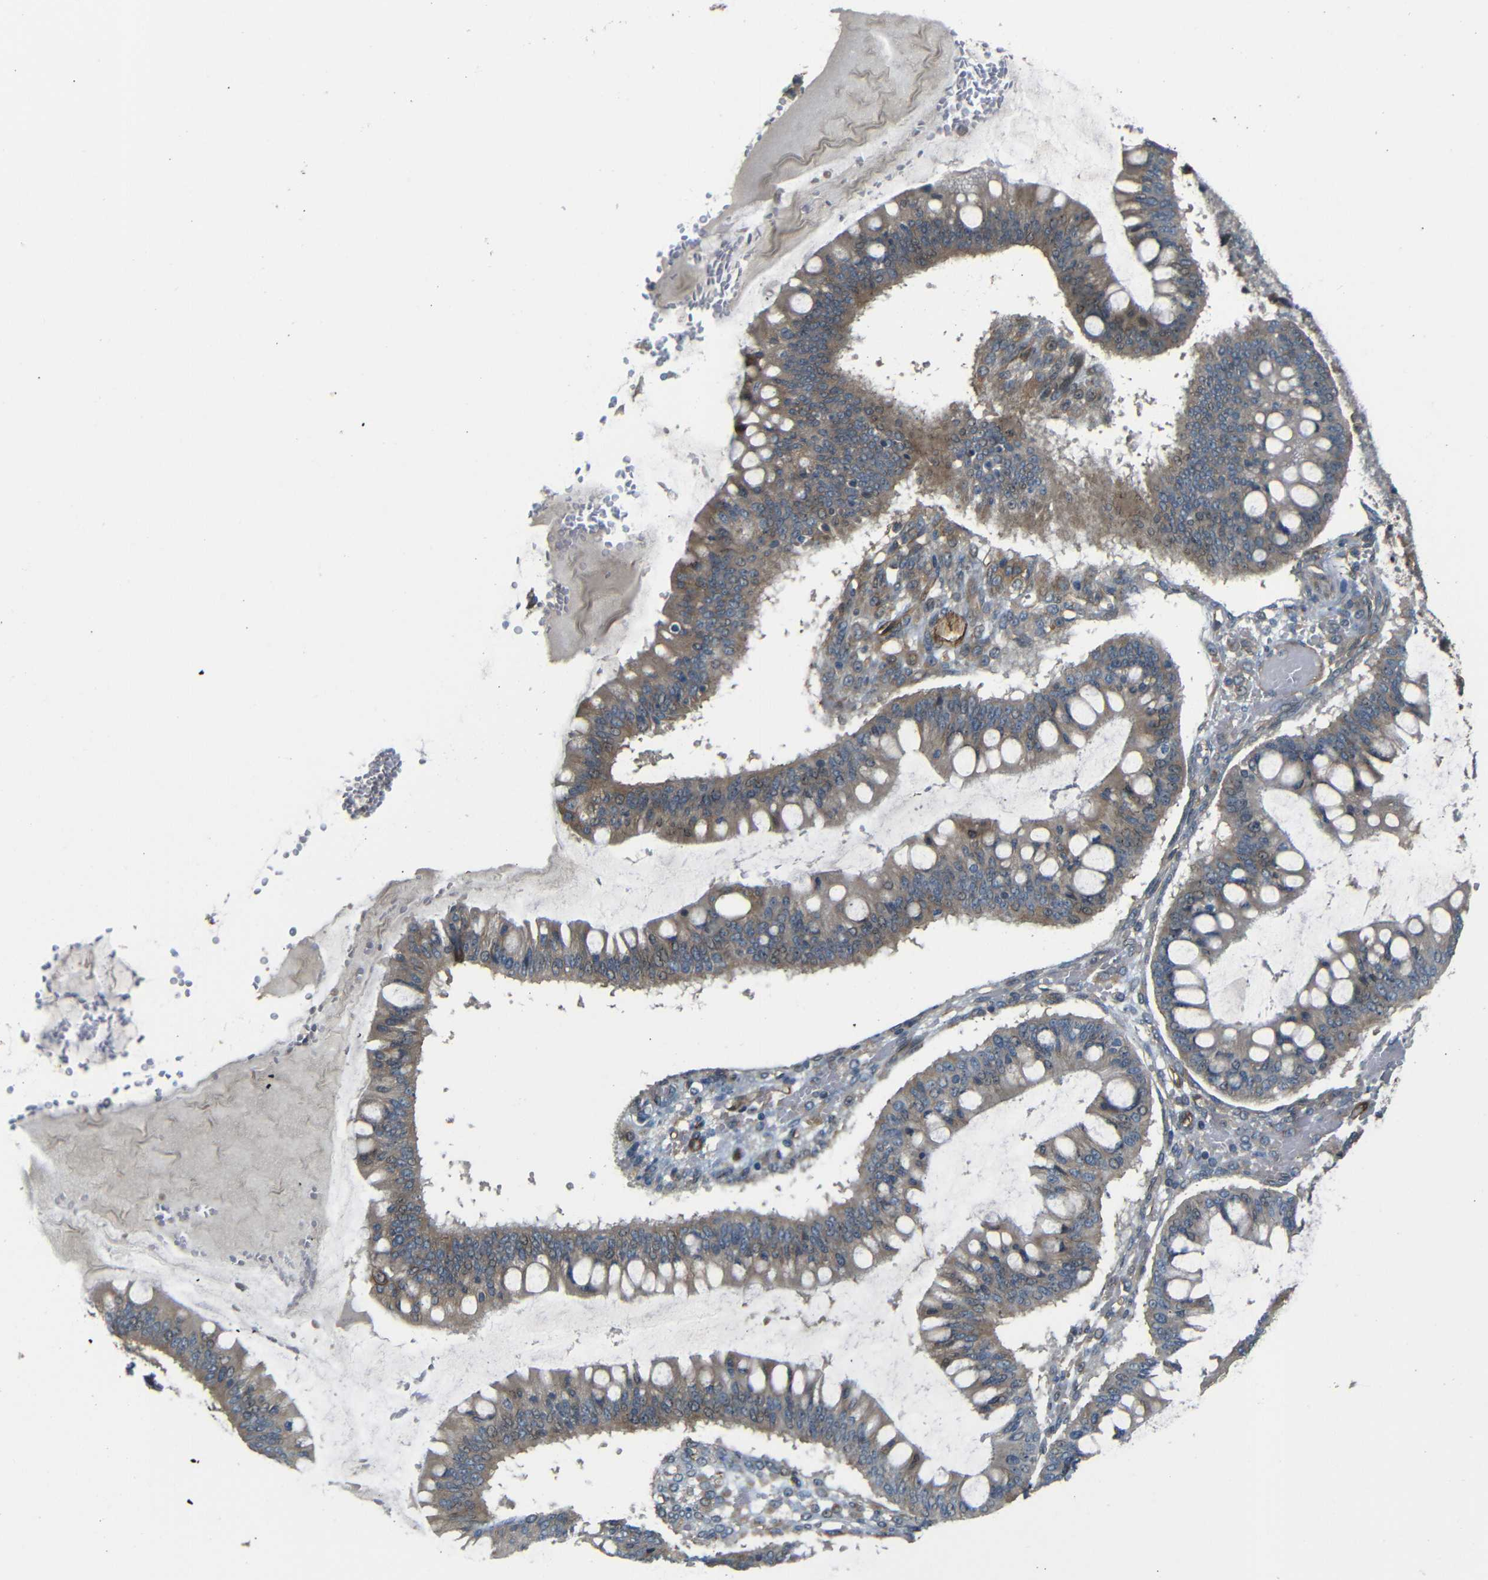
{"staining": {"intensity": "moderate", "quantity": ">75%", "location": "cytoplasmic/membranous"}, "tissue": "ovarian cancer", "cell_type": "Tumor cells", "image_type": "cancer", "snomed": [{"axis": "morphology", "description": "Cystadenocarcinoma, mucinous, NOS"}, {"axis": "topography", "description": "Ovary"}], "caption": "Ovarian mucinous cystadenocarcinoma tissue shows moderate cytoplasmic/membranous expression in about >75% of tumor cells", "gene": "RELL1", "patient": {"sex": "female", "age": 73}}